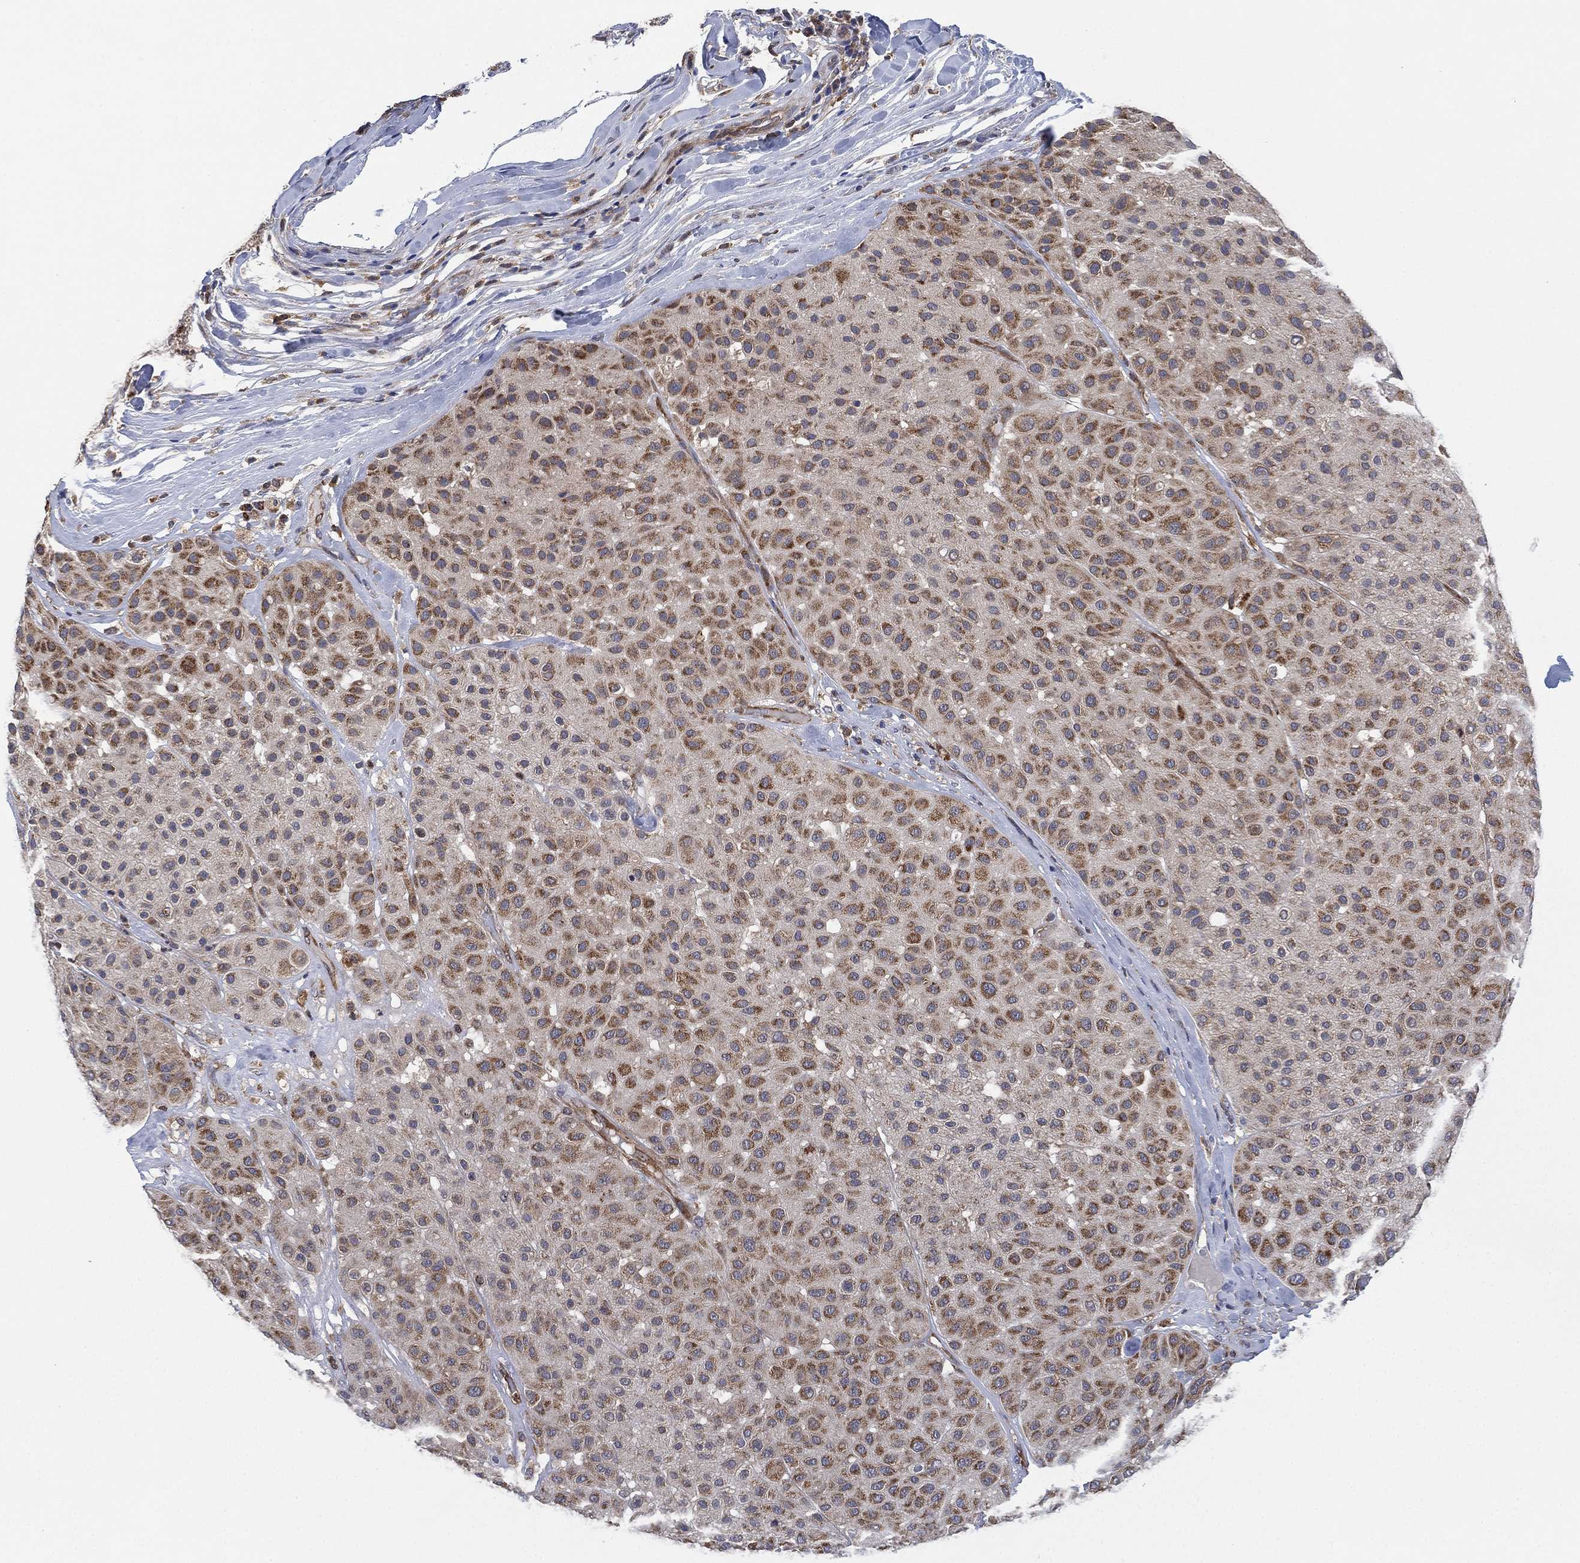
{"staining": {"intensity": "strong", "quantity": "25%-75%", "location": "cytoplasmic/membranous"}, "tissue": "melanoma", "cell_type": "Tumor cells", "image_type": "cancer", "snomed": [{"axis": "morphology", "description": "Malignant melanoma, Metastatic site"}, {"axis": "topography", "description": "Smooth muscle"}], "caption": "Immunohistochemistry histopathology image of neoplastic tissue: human malignant melanoma (metastatic site) stained using IHC shows high levels of strong protein expression localized specifically in the cytoplasmic/membranous of tumor cells, appearing as a cytoplasmic/membranous brown color.", "gene": "FES", "patient": {"sex": "male", "age": 41}}